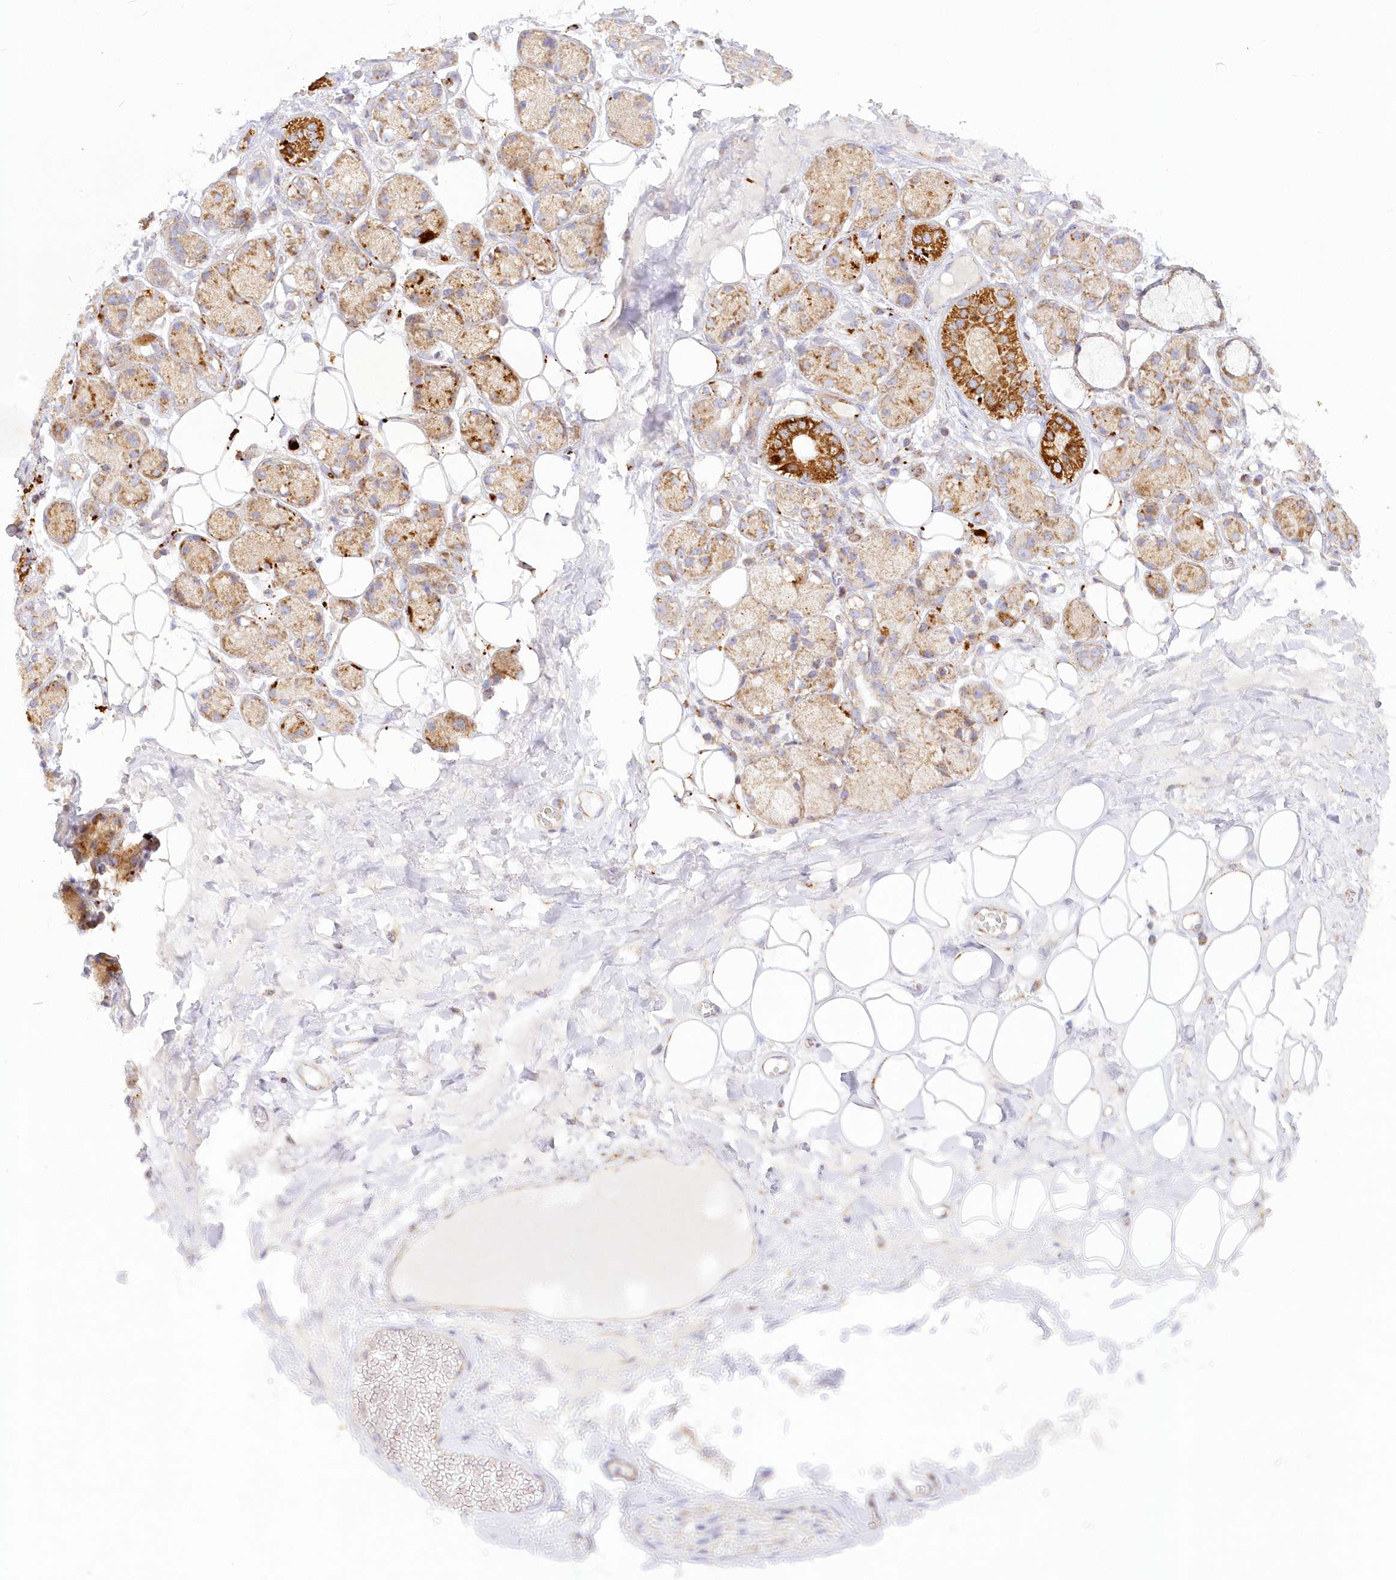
{"staining": {"intensity": "negative", "quantity": "none", "location": "none"}, "tissue": "adipose tissue", "cell_type": "Adipocytes", "image_type": "normal", "snomed": [{"axis": "morphology", "description": "Normal tissue, NOS"}, {"axis": "morphology", "description": "Inflammation, NOS"}, {"axis": "topography", "description": "Salivary gland"}, {"axis": "topography", "description": "Peripheral nerve tissue"}], "caption": "Immunohistochemical staining of unremarkable human adipose tissue shows no significant expression in adipocytes.", "gene": "TBC1D14", "patient": {"sex": "female", "age": 75}}